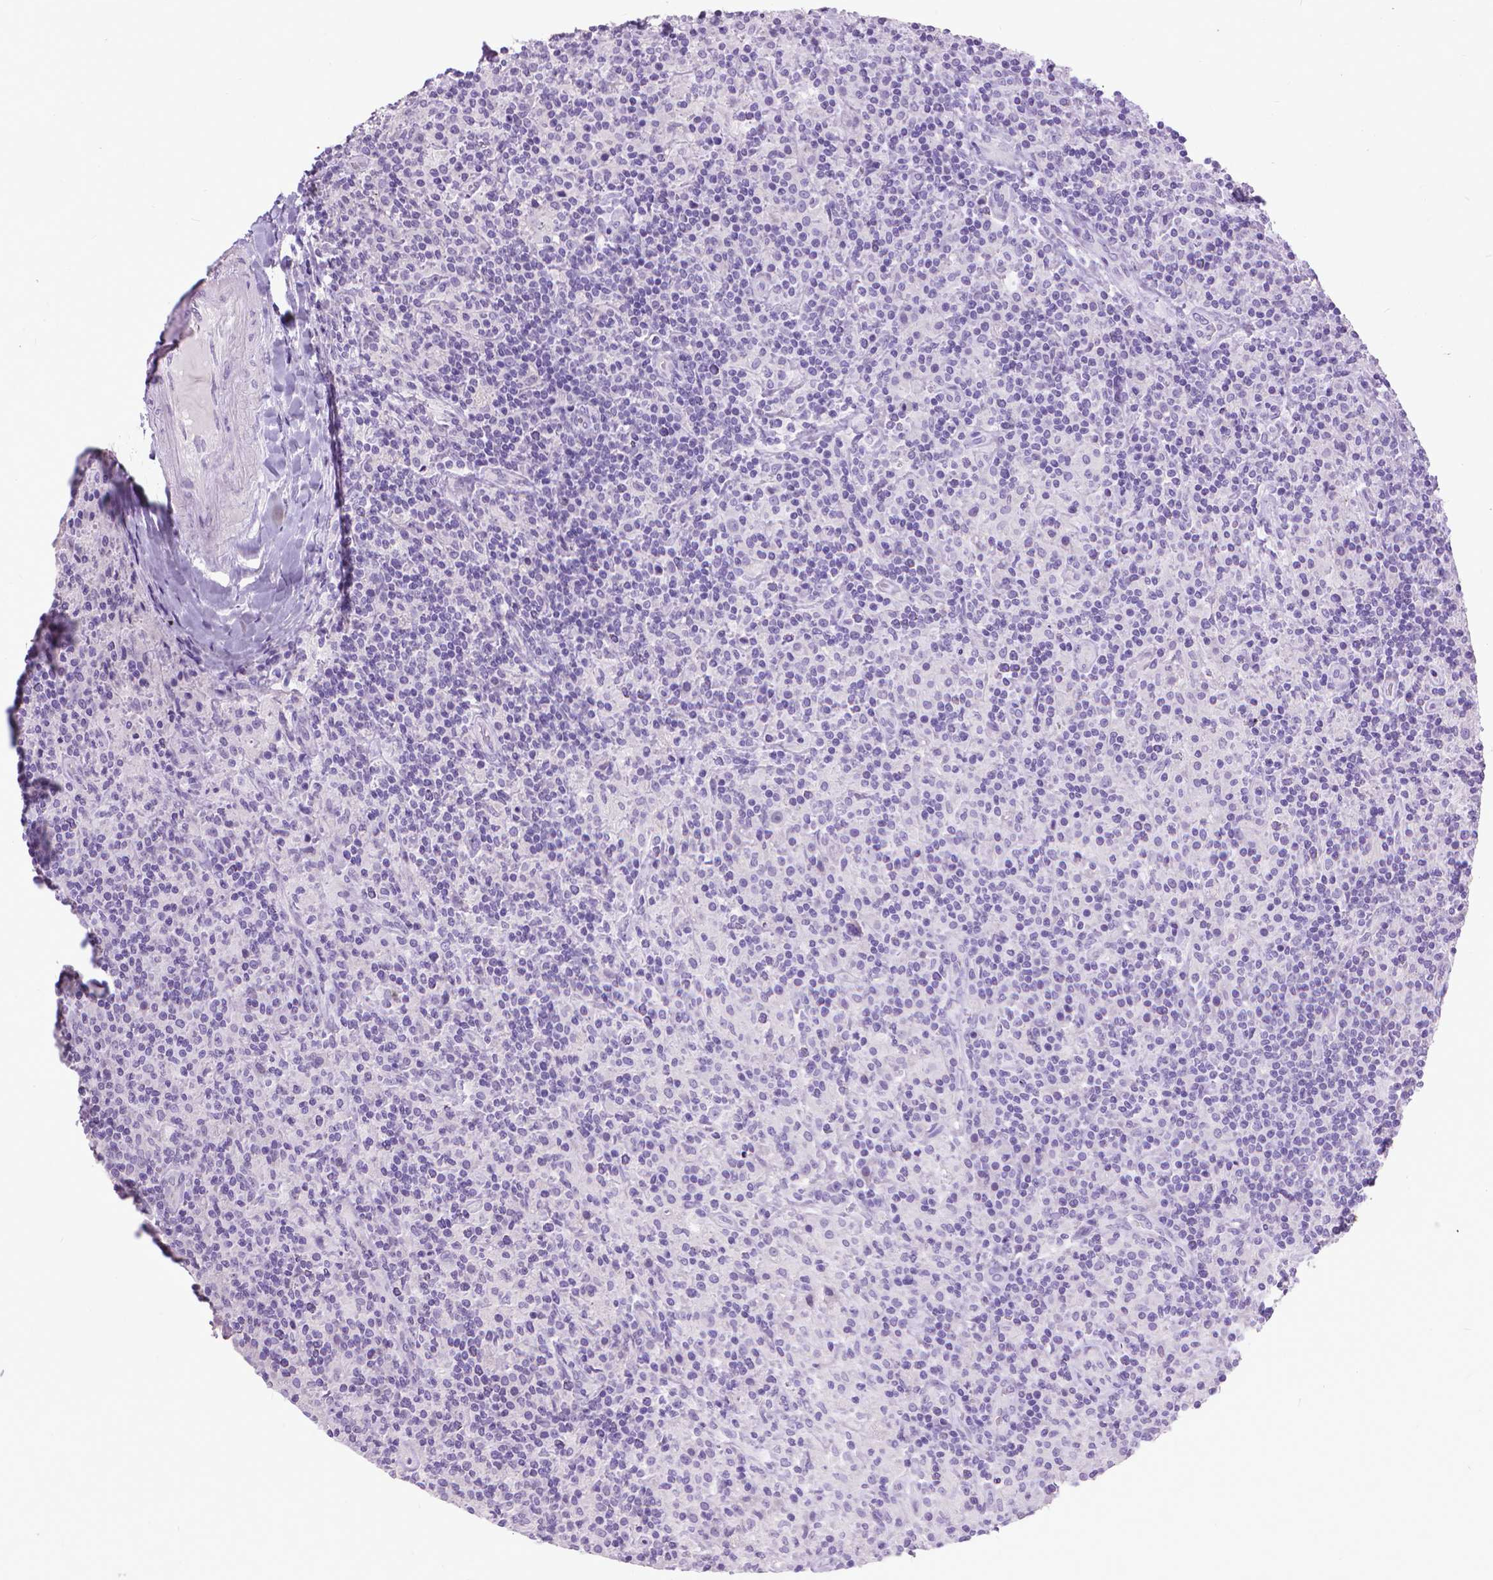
{"staining": {"intensity": "negative", "quantity": "none", "location": "none"}, "tissue": "lymphoma", "cell_type": "Tumor cells", "image_type": "cancer", "snomed": [{"axis": "morphology", "description": "Hodgkin's disease, NOS"}, {"axis": "topography", "description": "Lymph node"}], "caption": "Protein analysis of Hodgkin's disease shows no significant staining in tumor cells.", "gene": "KRT5", "patient": {"sex": "male", "age": 70}}